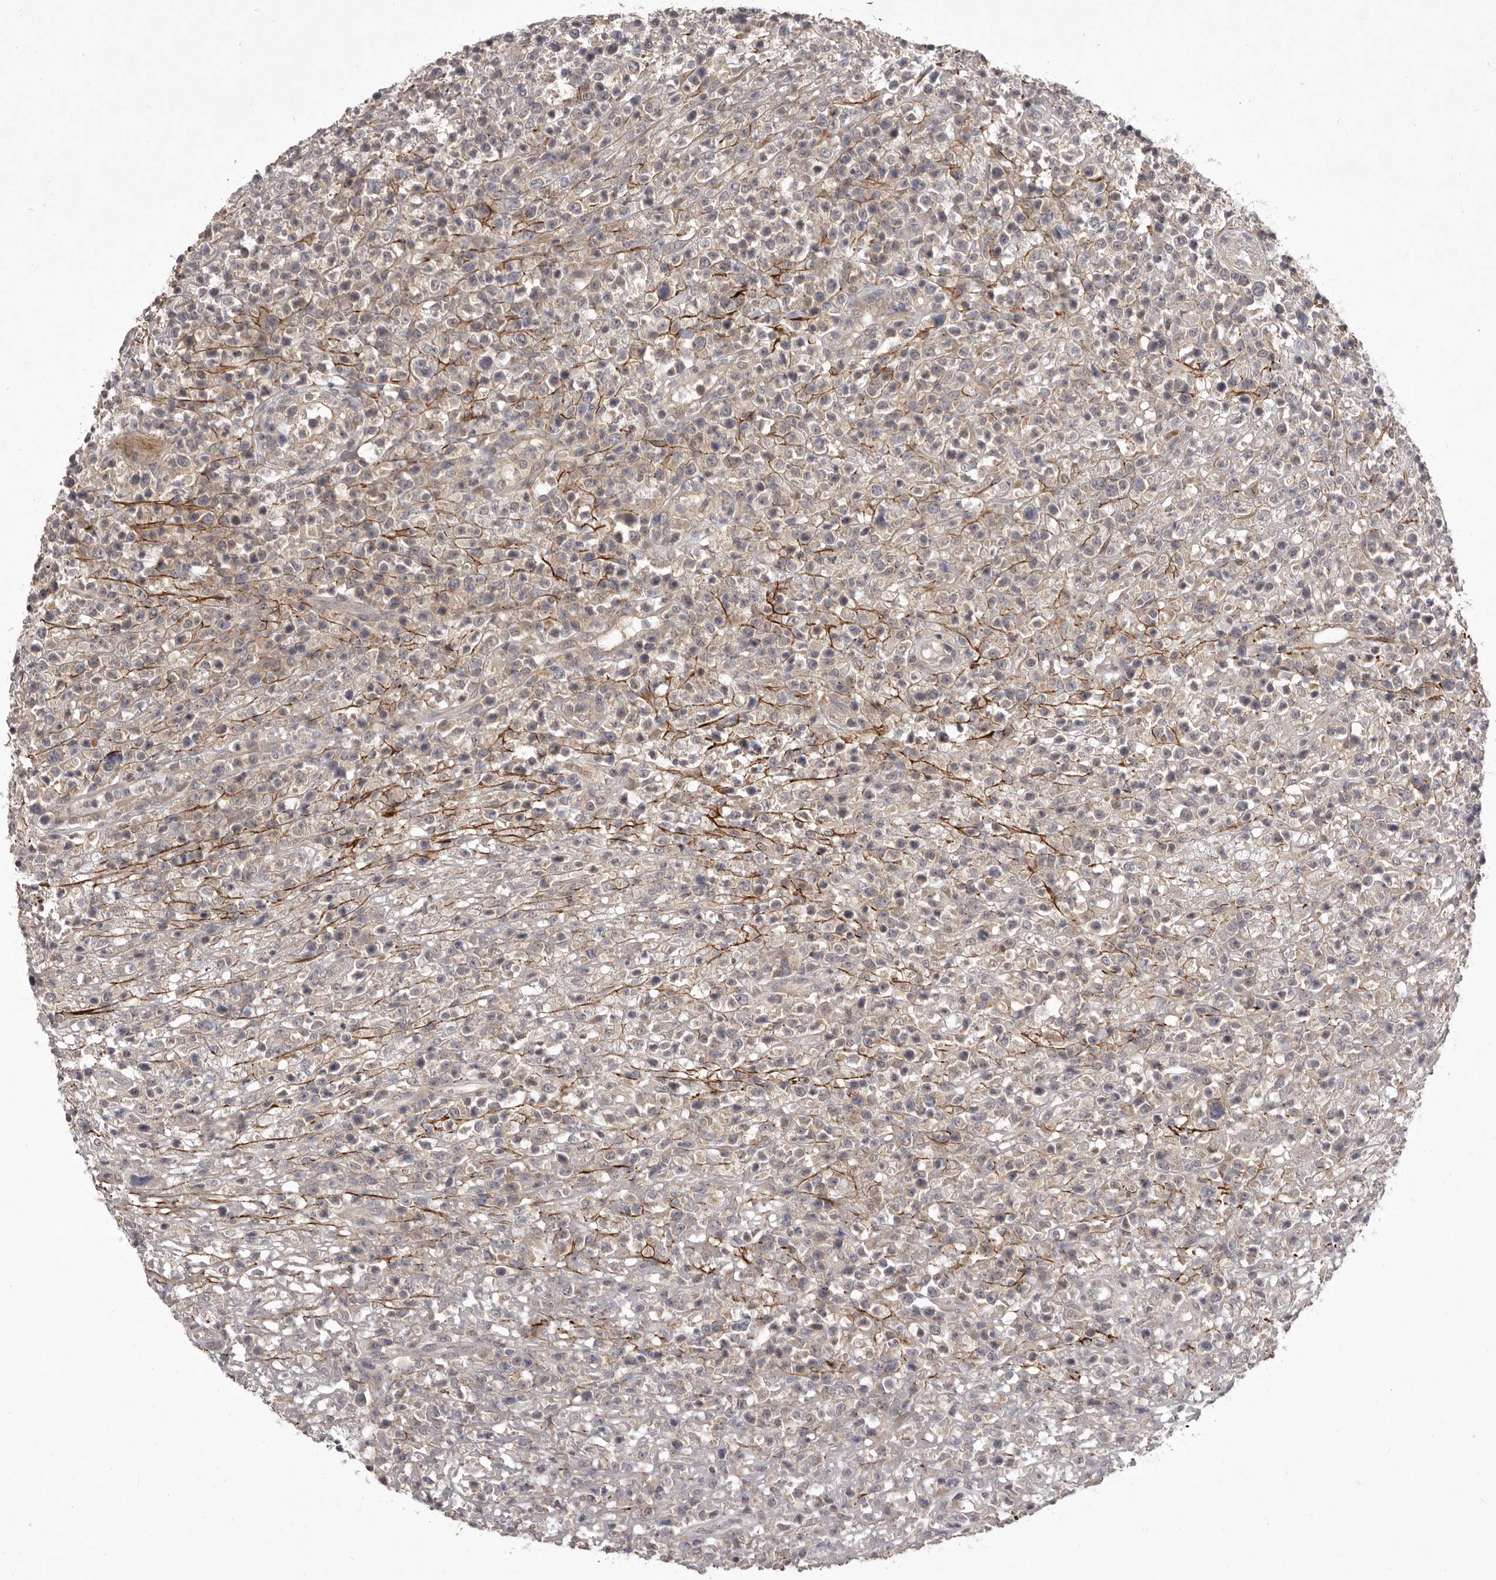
{"staining": {"intensity": "negative", "quantity": "none", "location": "none"}, "tissue": "lymphoma", "cell_type": "Tumor cells", "image_type": "cancer", "snomed": [{"axis": "morphology", "description": "Malignant lymphoma, non-Hodgkin's type, High grade"}, {"axis": "topography", "description": "Colon"}], "caption": "Immunohistochemical staining of human lymphoma reveals no significant positivity in tumor cells.", "gene": "HBS1L", "patient": {"sex": "female", "age": 53}}